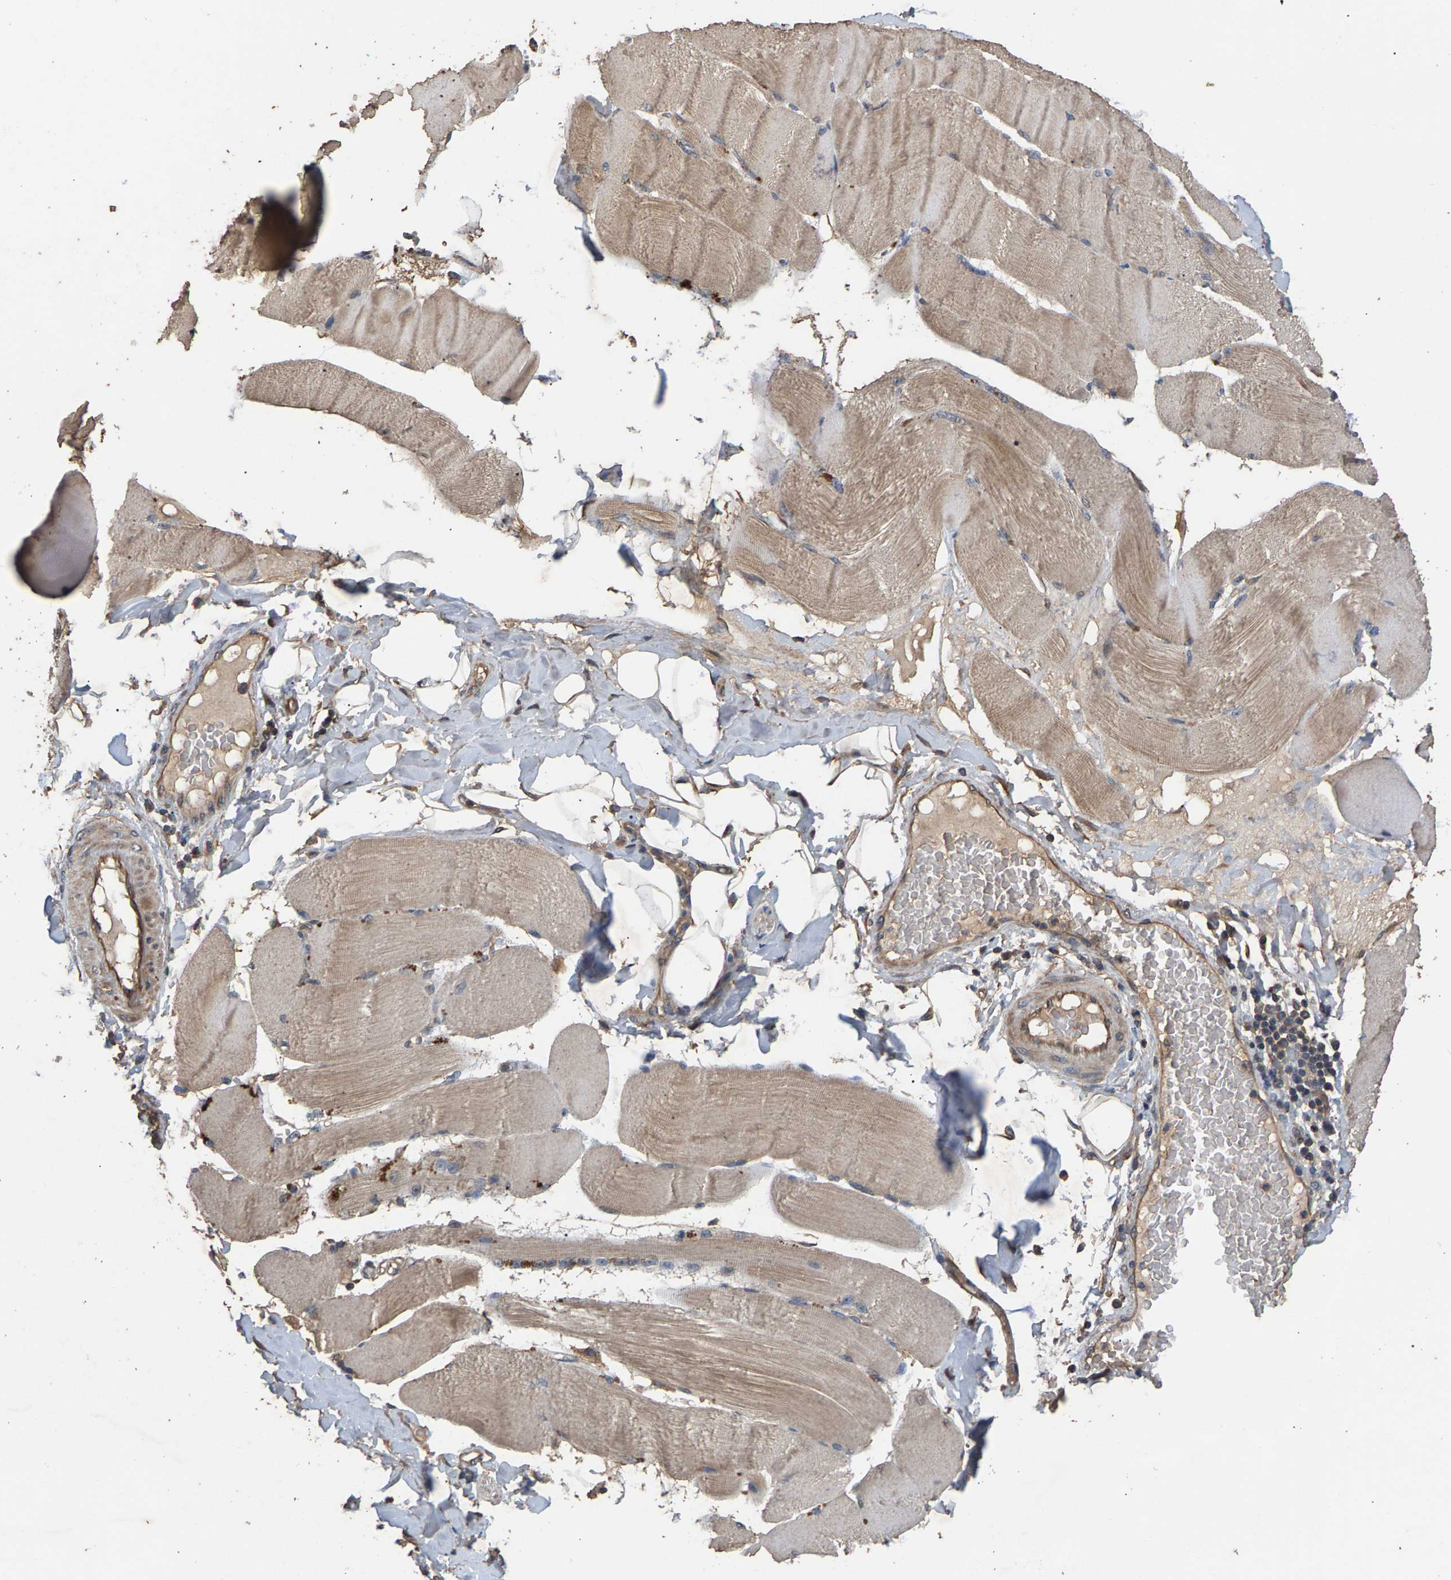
{"staining": {"intensity": "moderate", "quantity": ">75%", "location": "cytoplasmic/membranous"}, "tissue": "skeletal muscle", "cell_type": "Myocytes", "image_type": "normal", "snomed": [{"axis": "morphology", "description": "Normal tissue, NOS"}, {"axis": "topography", "description": "Skin"}, {"axis": "topography", "description": "Skeletal muscle"}], "caption": "A photomicrograph of skeletal muscle stained for a protein displays moderate cytoplasmic/membranous brown staining in myocytes. Nuclei are stained in blue.", "gene": "HTRA3", "patient": {"sex": "male", "age": 83}}